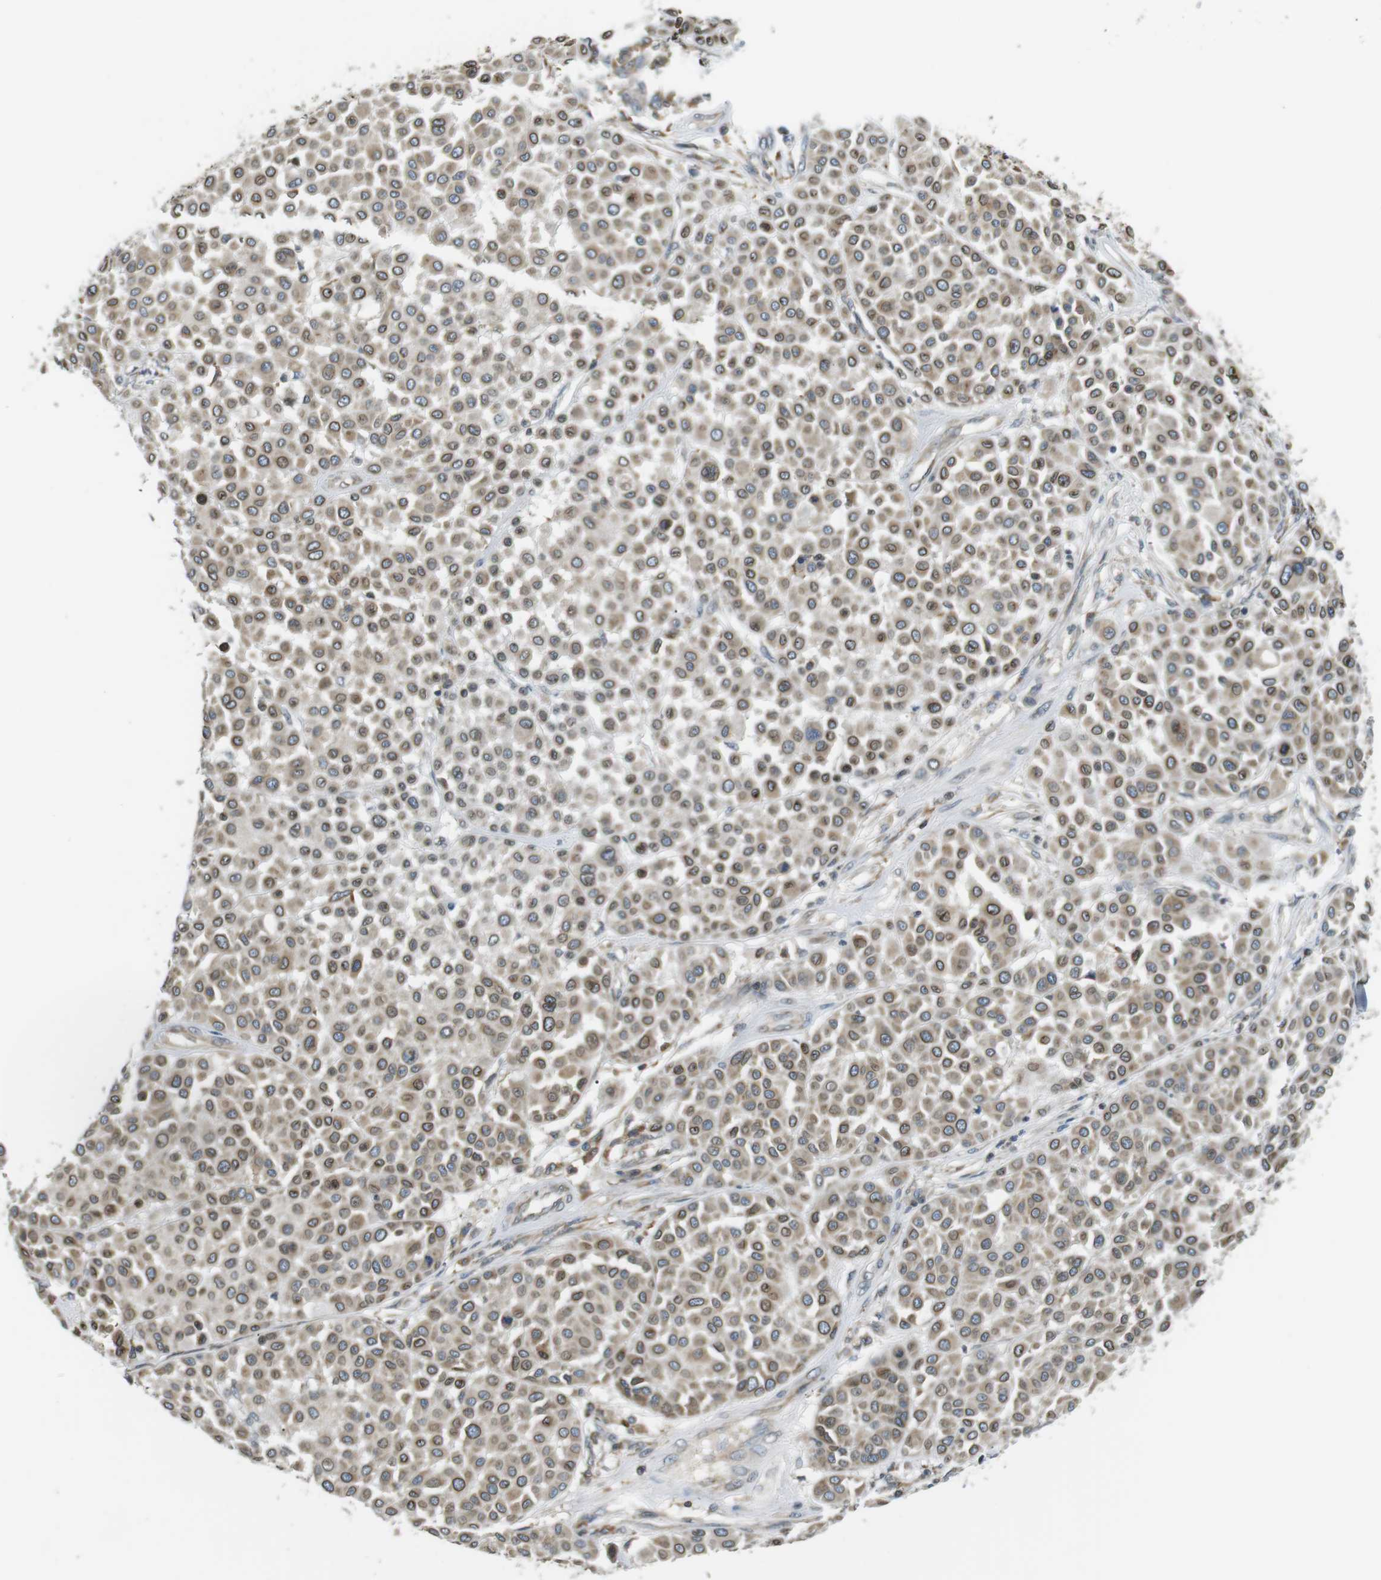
{"staining": {"intensity": "moderate", "quantity": ">75%", "location": "cytoplasmic/membranous,nuclear"}, "tissue": "melanoma", "cell_type": "Tumor cells", "image_type": "cancer", "snomed": [{"axis": "morphology", "description": "Malignant melanoma, Metastatic site"}, {"axis": "topography", "description": "Soft tissue"}], "caption": "Melanoma was stained to show a protein in brown. There is medium levels of moderate cytoplasmic/membranous and nuclear positivity in approximately >75% of tumor cells.", "gene": "TMX4", "patient": {"sex": "male", "age": 41}}